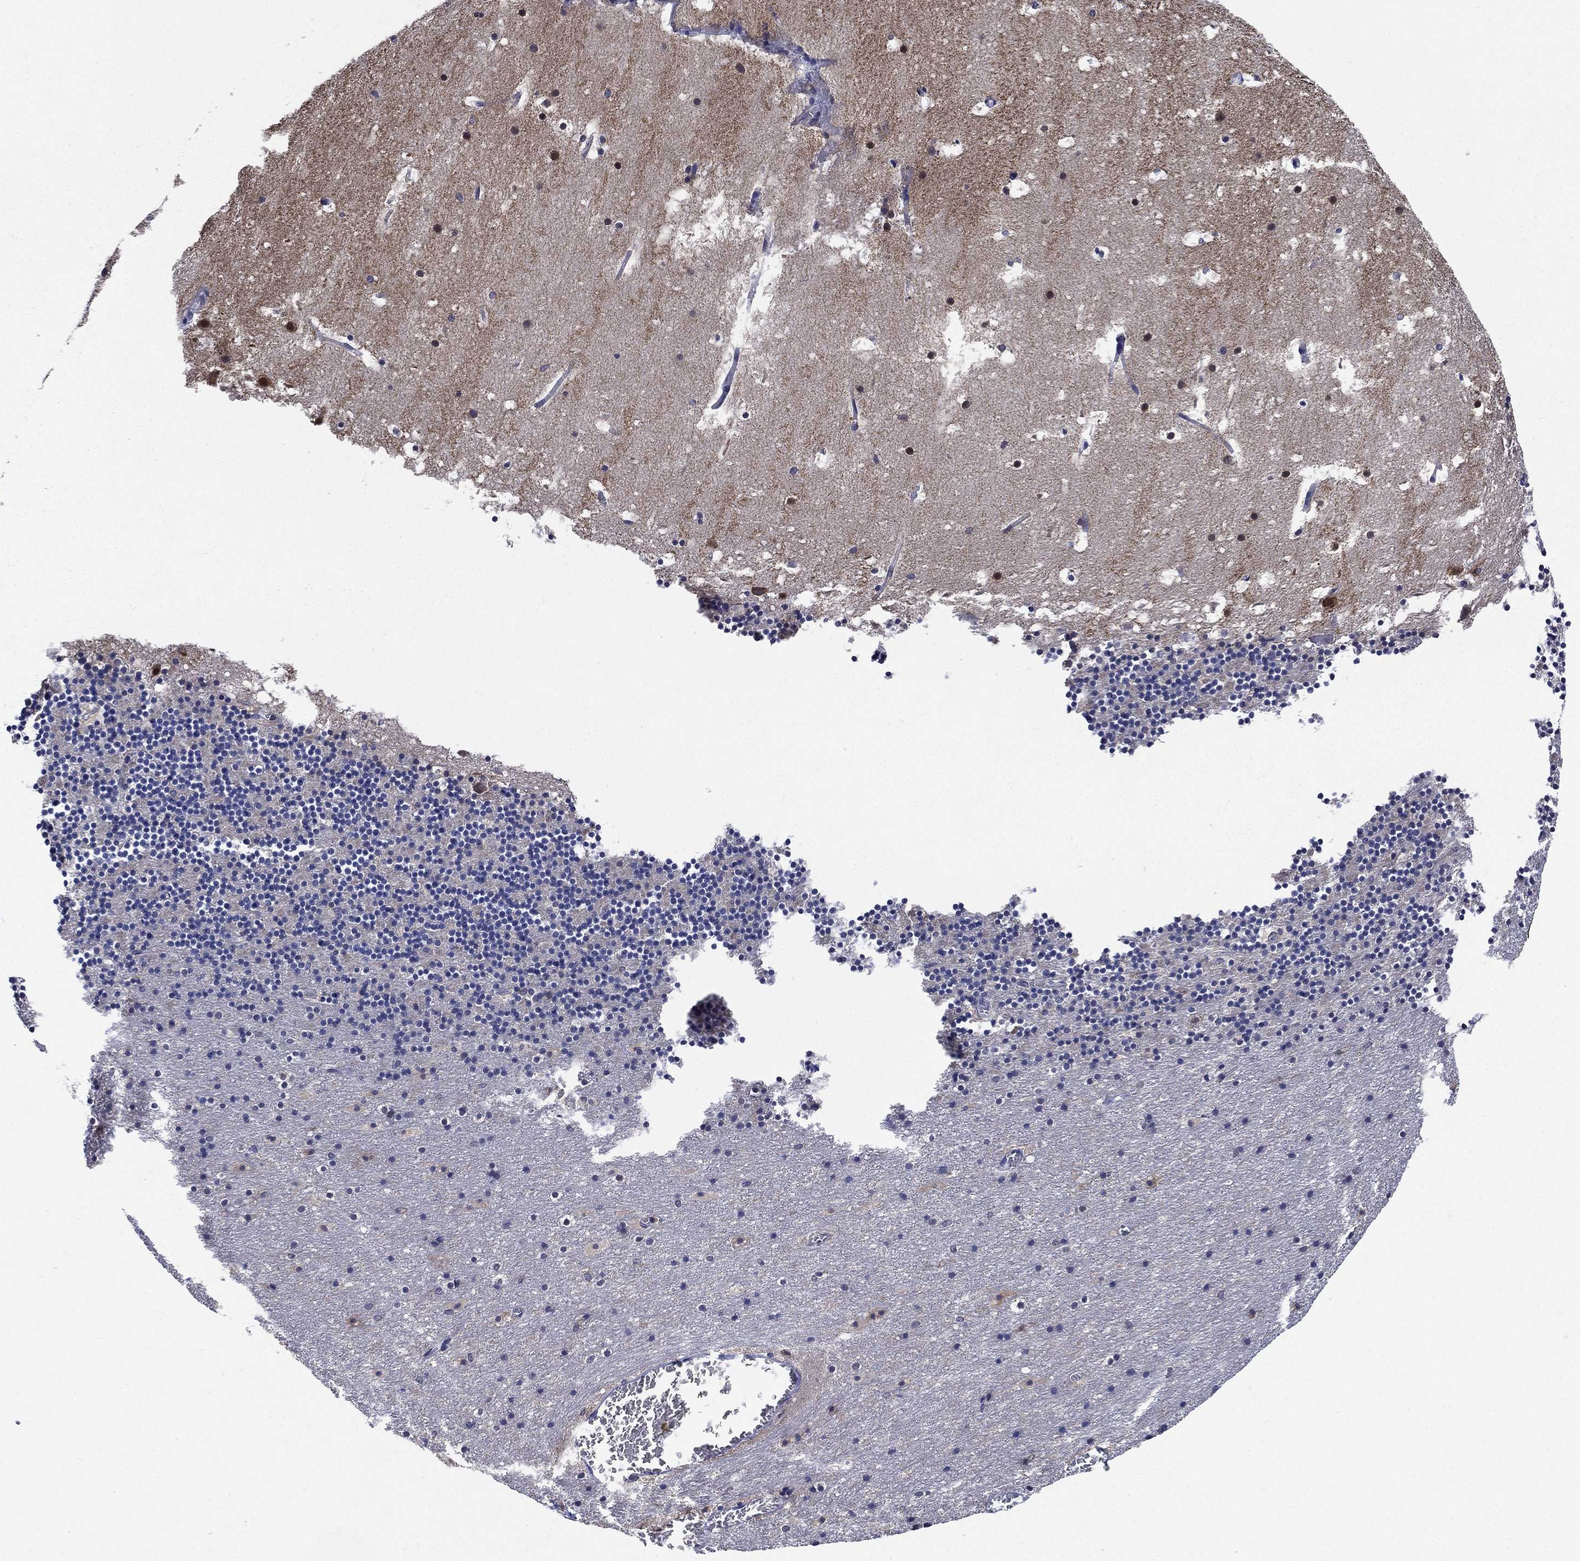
{"staining": {"intensity": "negative", "quantity": "none", "location": "none"}, "tissue": "cerebellum", "cell_type": "Cells in granular layer", "image_type": "normal", "snomed": [{"axis": "morphology", "description": "Normal tissue, NOS"}, {"axis": "topography", "description": "Cerebellum"}], "caption": "The image displays no staining of cells in granular layer in benign cerebellum.", "gene": "SMPD3", "patient": {"sex": "male", "age": 37}}